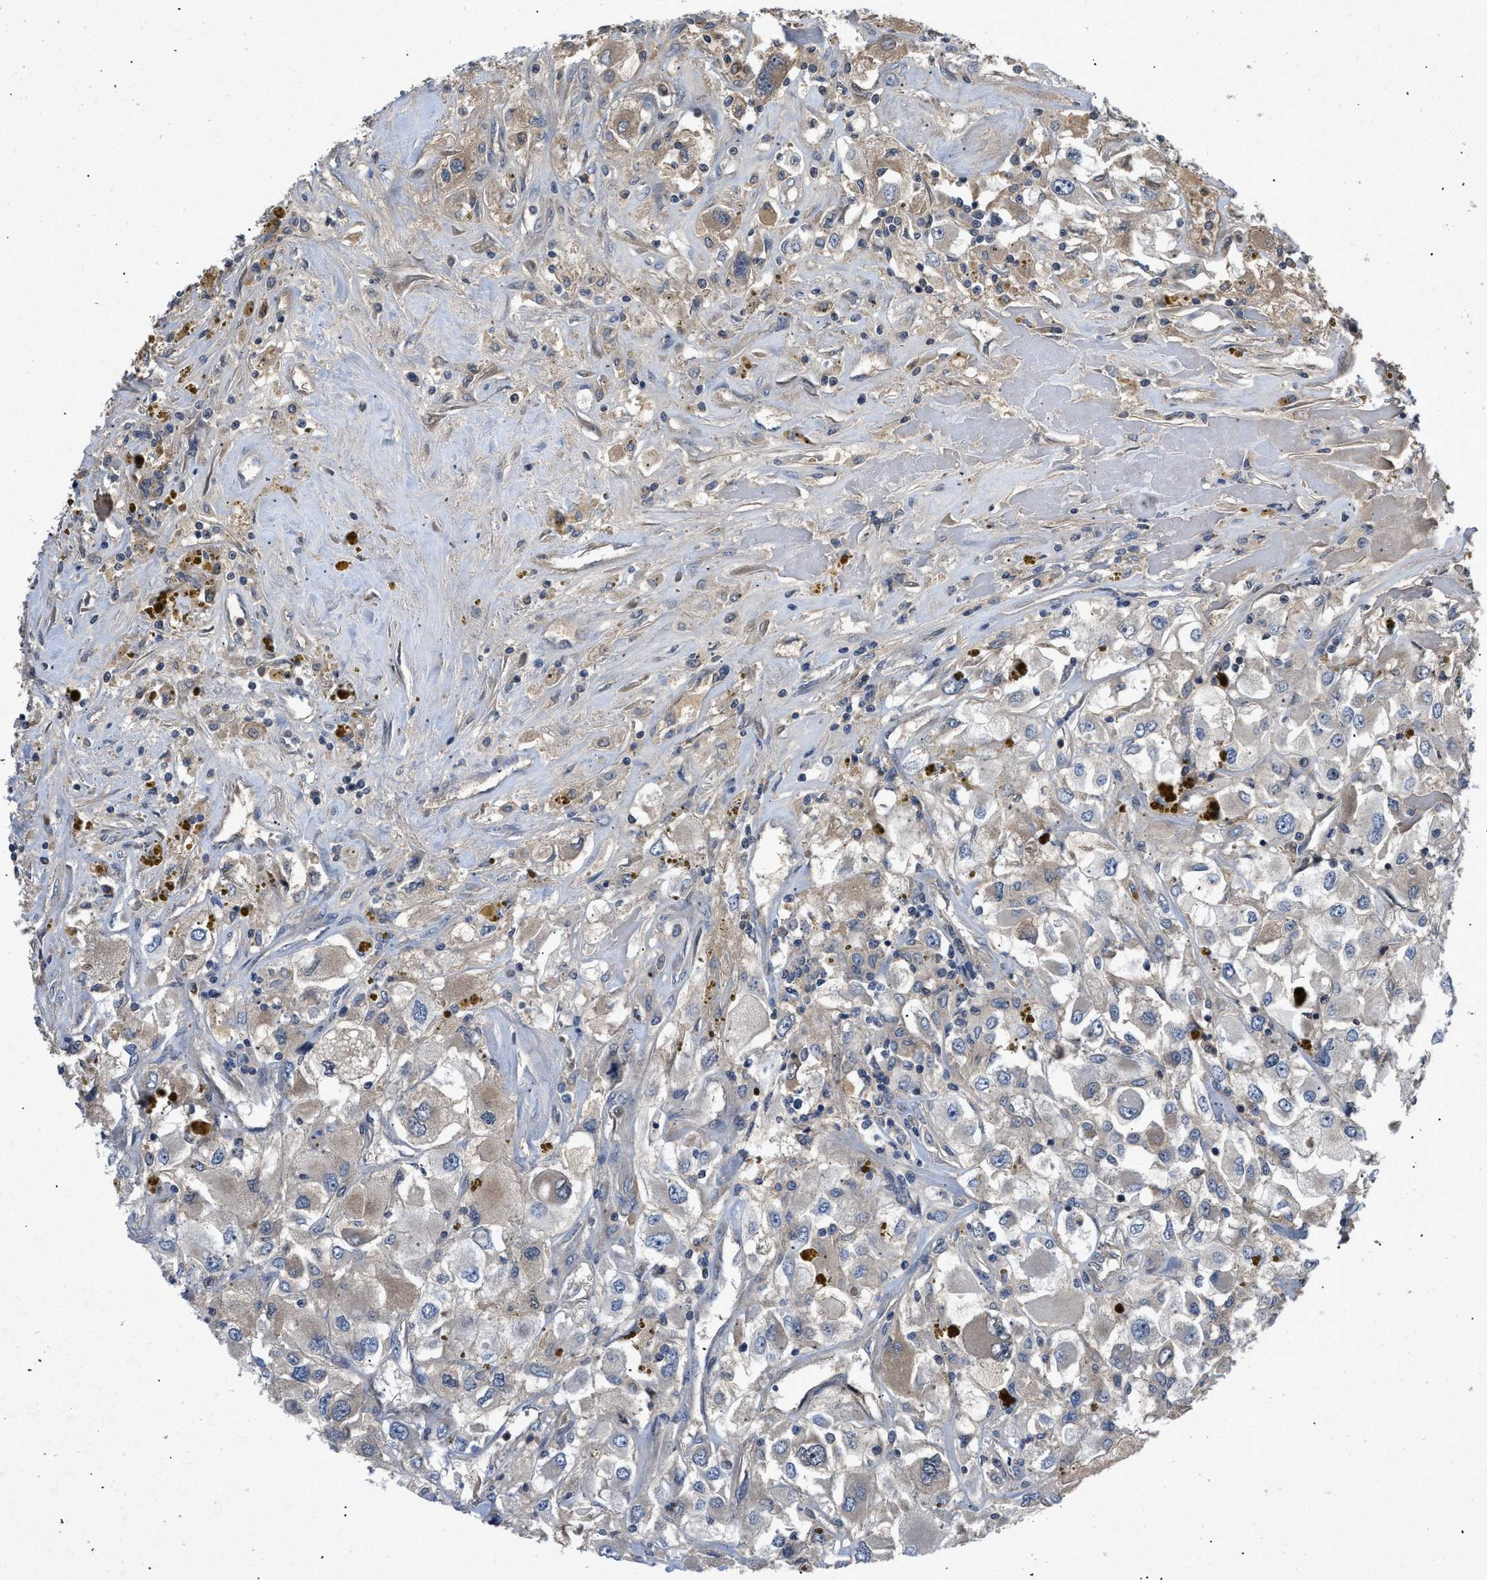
{"staining": {"intensity": "weak", "quantity": "25%-75%", "location": "cytoplasmic/membranous"}, "tissue": "renal cancer", "cell_type": "Tumor cells", "image_type": "cancer", "snomed": [{"axis": "morphology", "description": "Adenocarcinoma, NOS"}, {"axis": "topography", "description": "Kidney"}], "caption": "Weak cytoplasmic/membranous staining is appreciated in about 25%-75% of tumor cells in renal adenocarcinoma.", "gene": "VPS4A", "patient": {"sex": "female", "age": 52}}